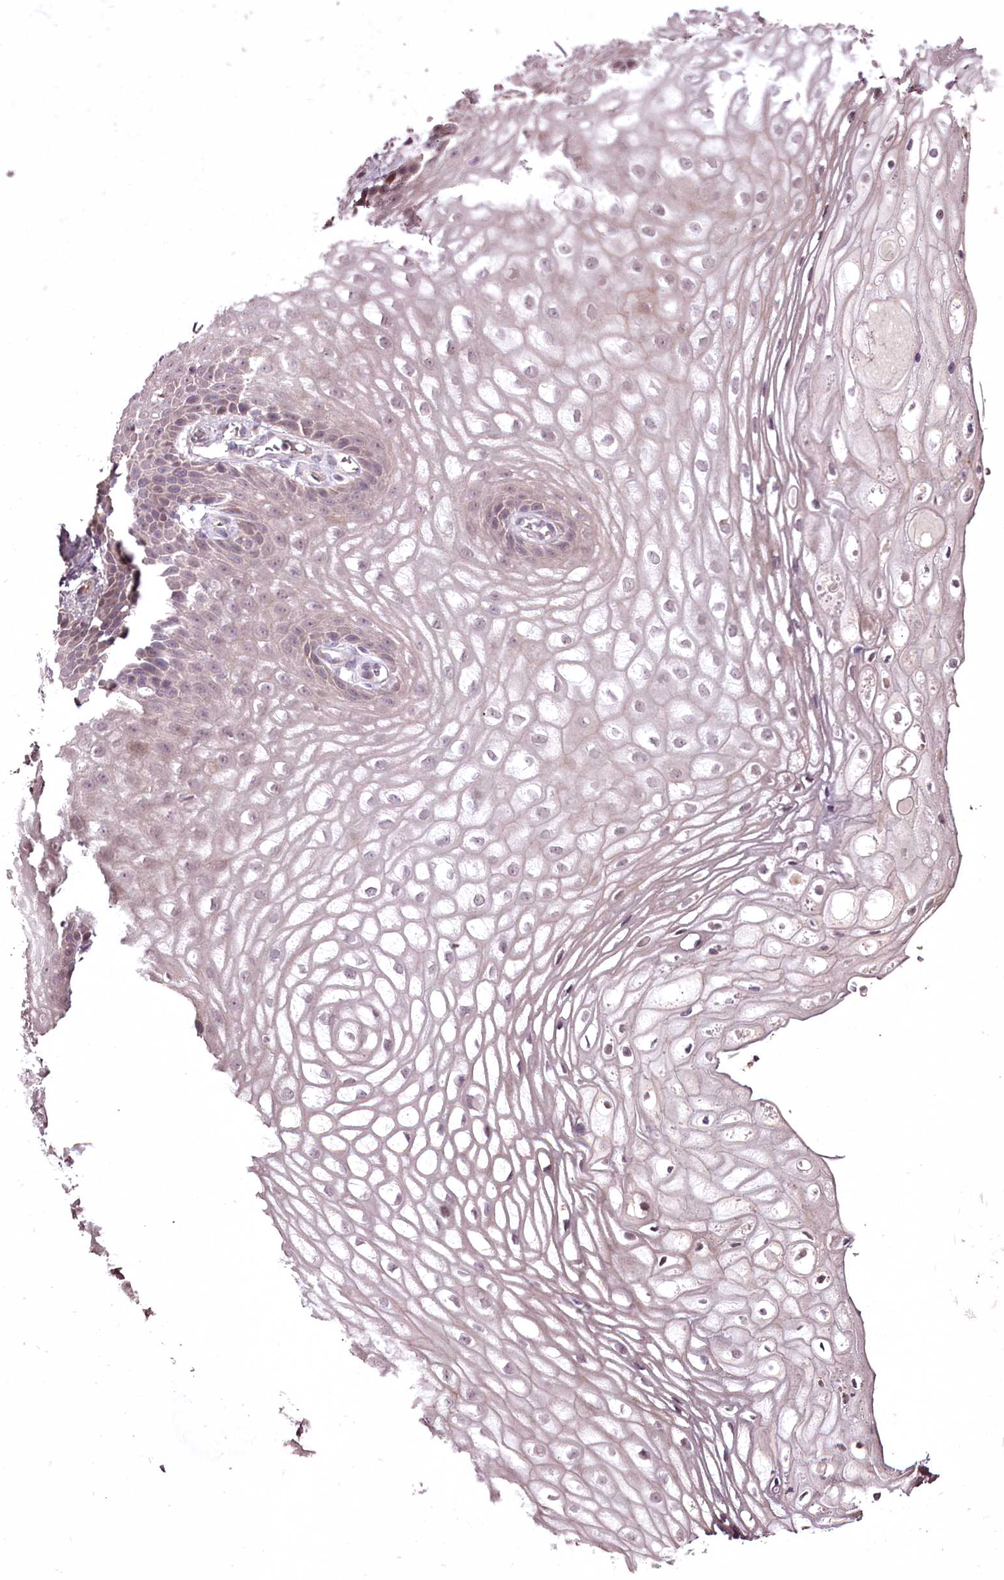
{"staining": {"intensity": "negative", "quantity": "none", "location": "none"}, "tissue": "vagina", "cell_type": "Squamous epithelial cells", "image_type": "normal", "snomed": [{"axis": "morphology", "description": "Normal tissue, NOS"}, {"axis": "topography", "description": "Vagina"}], "caption": "High magnification brightfield microscopy of benign vagina stained with DAB (brown) and counterstained with hematoxylin (blue): squamous epithelial cells show no significant expression. (Immunohistochemistry (ihc), brightfield microscopy, high magnification).", "gene": "ADRA1D", "patient": {"sex": "female", "age": 60}}